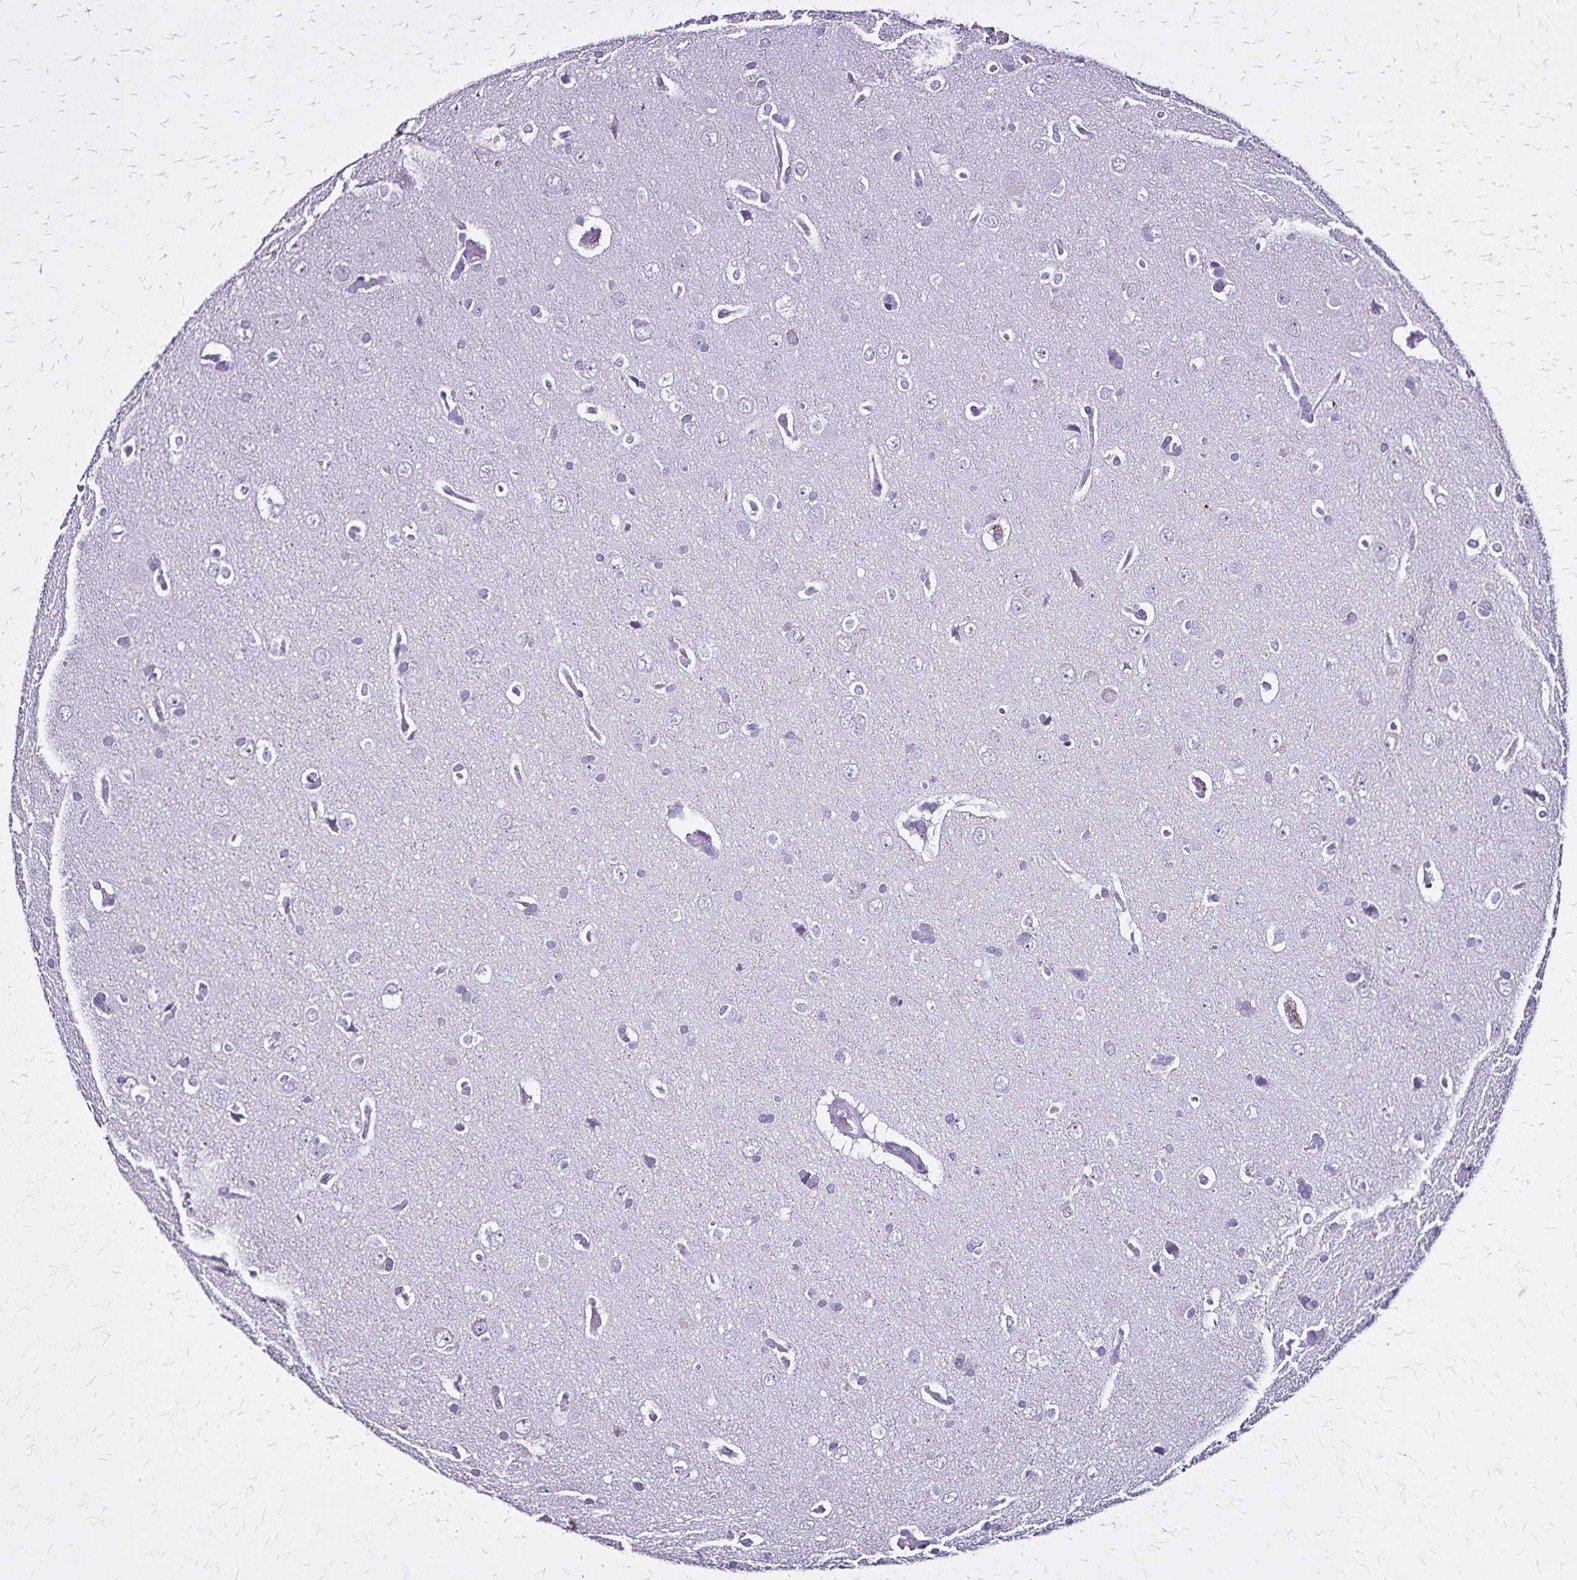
{"staining": {"intensity": "negative", "quantity": "none", "location": "none"}, "tissue": "glioma", "cell_type": "Tumor cells", "image_type": "cancer", "snomed": [{"axis": "morphology", "description": "Glioma, malignant, Low grade"}, {"axis": "topography", "description": "Brain"}], "caption": "The immunohistochemistry image has no significant positivity in tumor cells of glioma tissue. (IHC, brightfield microscopy, high magnification).", "gene": "KRT2", "patient": {"sex": "female", "age": 54}}